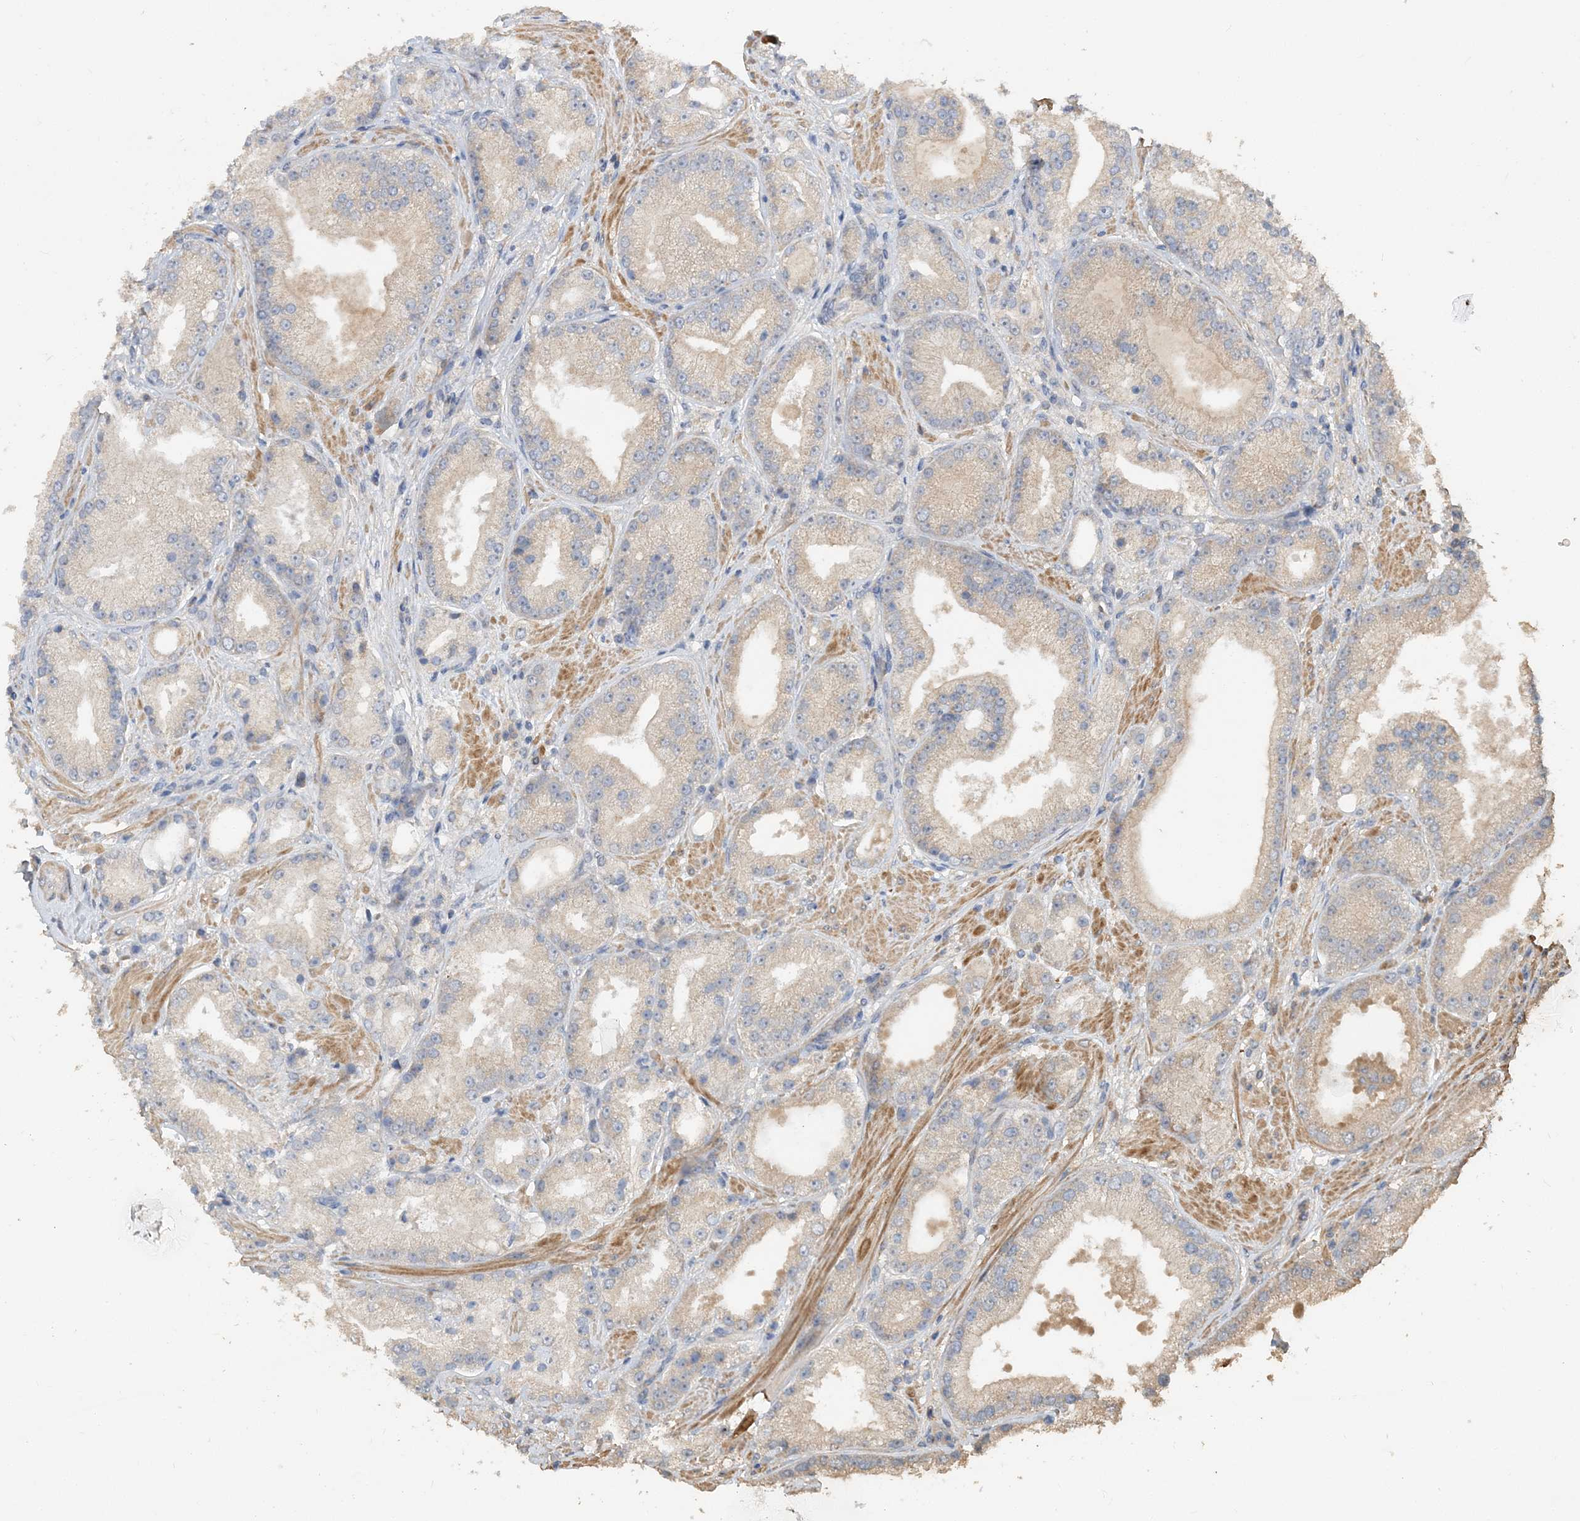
{"staining": {"intensity": "weak", "quantity": "25%-75%", "location": "cytoplasmic/membranous"}, "tissue": "prostate cancer", "cell_type": "Tumor cells", "image_type": "cancer", "snomed": [{"axis": "morphology", "description": "Adenocarcinoma, Low grade"}, {"axis": "topography", "description": "Prostate"}], "caption": "Protein staining reveals weak cytoplasmic/membranous positivity in approximately 25%-75% of tumor cells in prostate cancer.", "gene": "GRINA", "patient": {"sex": "male", "age": 67}}